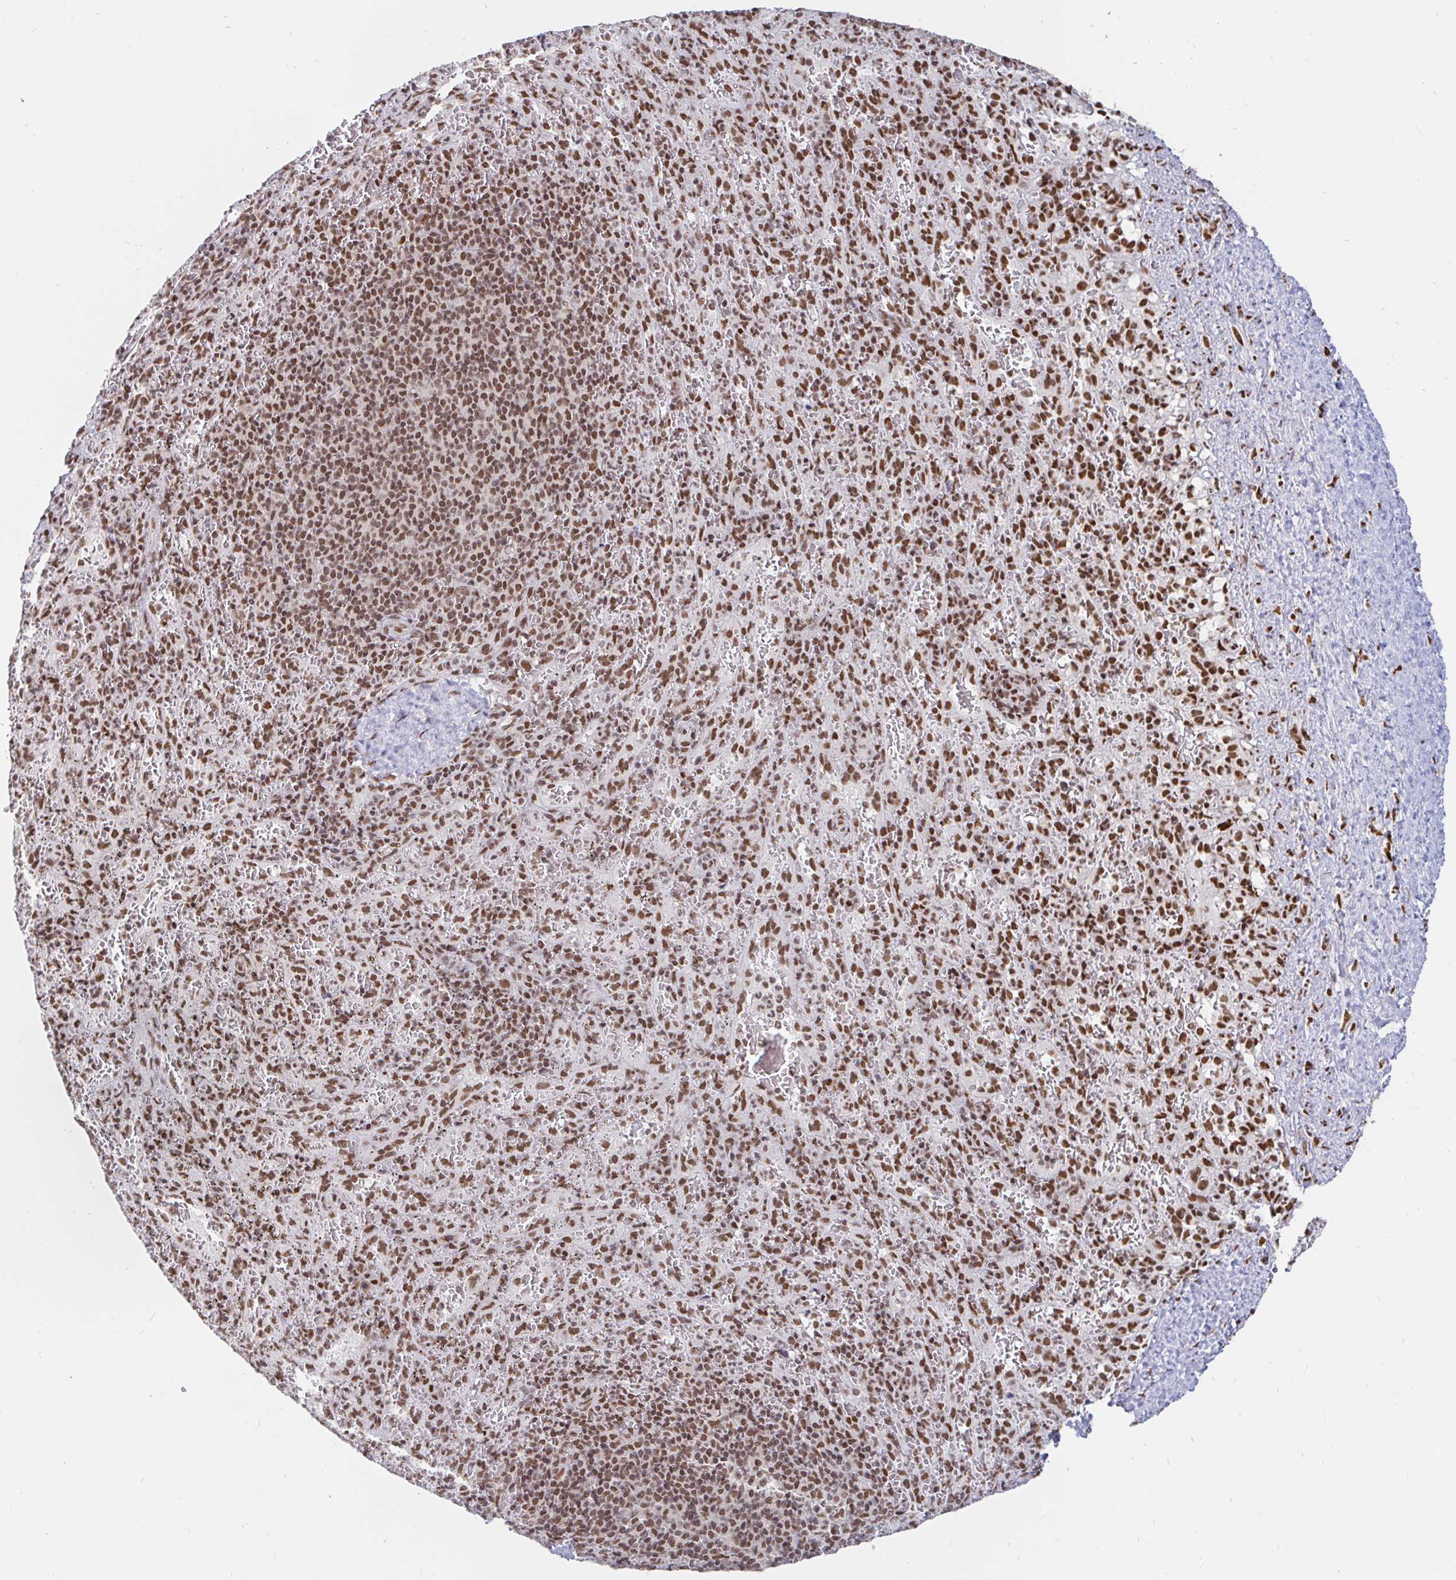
{"staining": {"intensity": "moderate", "quantity": ">75%", "location": "nuclear"}, "tissue": "spleen", "cell_type": "Cells in red pulp", "image_type": "normal", "snomed": [{"axis": "morphology", "description": "Normal tissue, NOS"}, {"axis": "topography", "description": "Spleen"}], "caption": "The photomicrograph reveals staining of benign spleen, revealing moderate nuclear protein staining (brown color) within cells in red pulp. Nuclei are stained in blue.", "gene": "RBMXL1", "patient": {"sex": "male", "age": 57}}